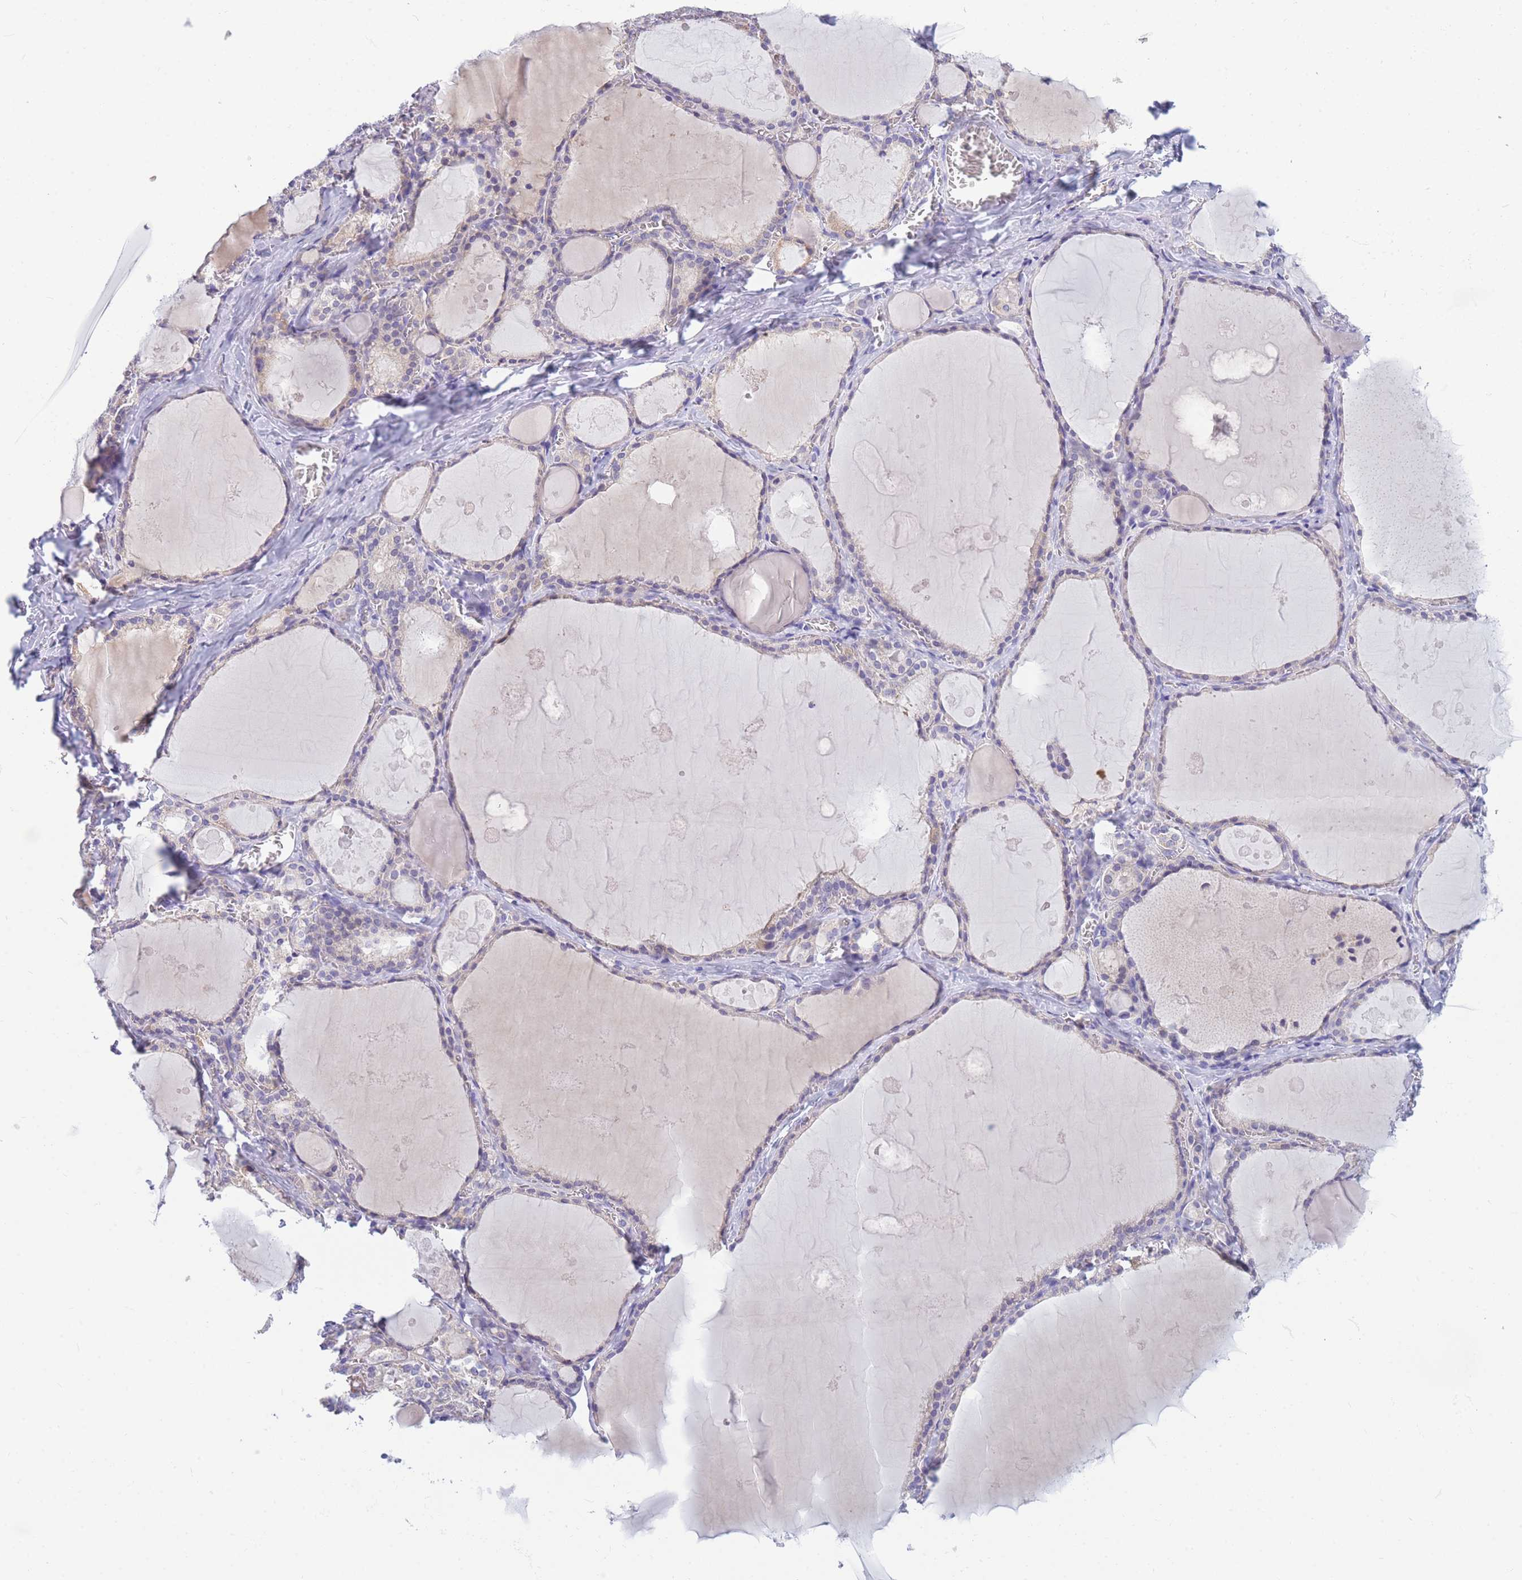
{"staining": {"intensity": "weak", "quantity": "25%-75%", "location": "cytoplasmic/membranous"}, "tissue": "thyroid gland", "cell_type": "Glandular cells", "image_type": "normal", "snomed": [{"axis": "morphology", "description": "Normal tissue, NOS"}, {"axis": "topography", "description": "Thyroid gland"}], "caption": "A low amount of weak cytoplasmic/membranous expression is appreciated in about 25%-75% of glandular cells in unremarkable thyroid gland.", "gene": "DHRS11", "patient": {"sex": "male", "age": 56}}